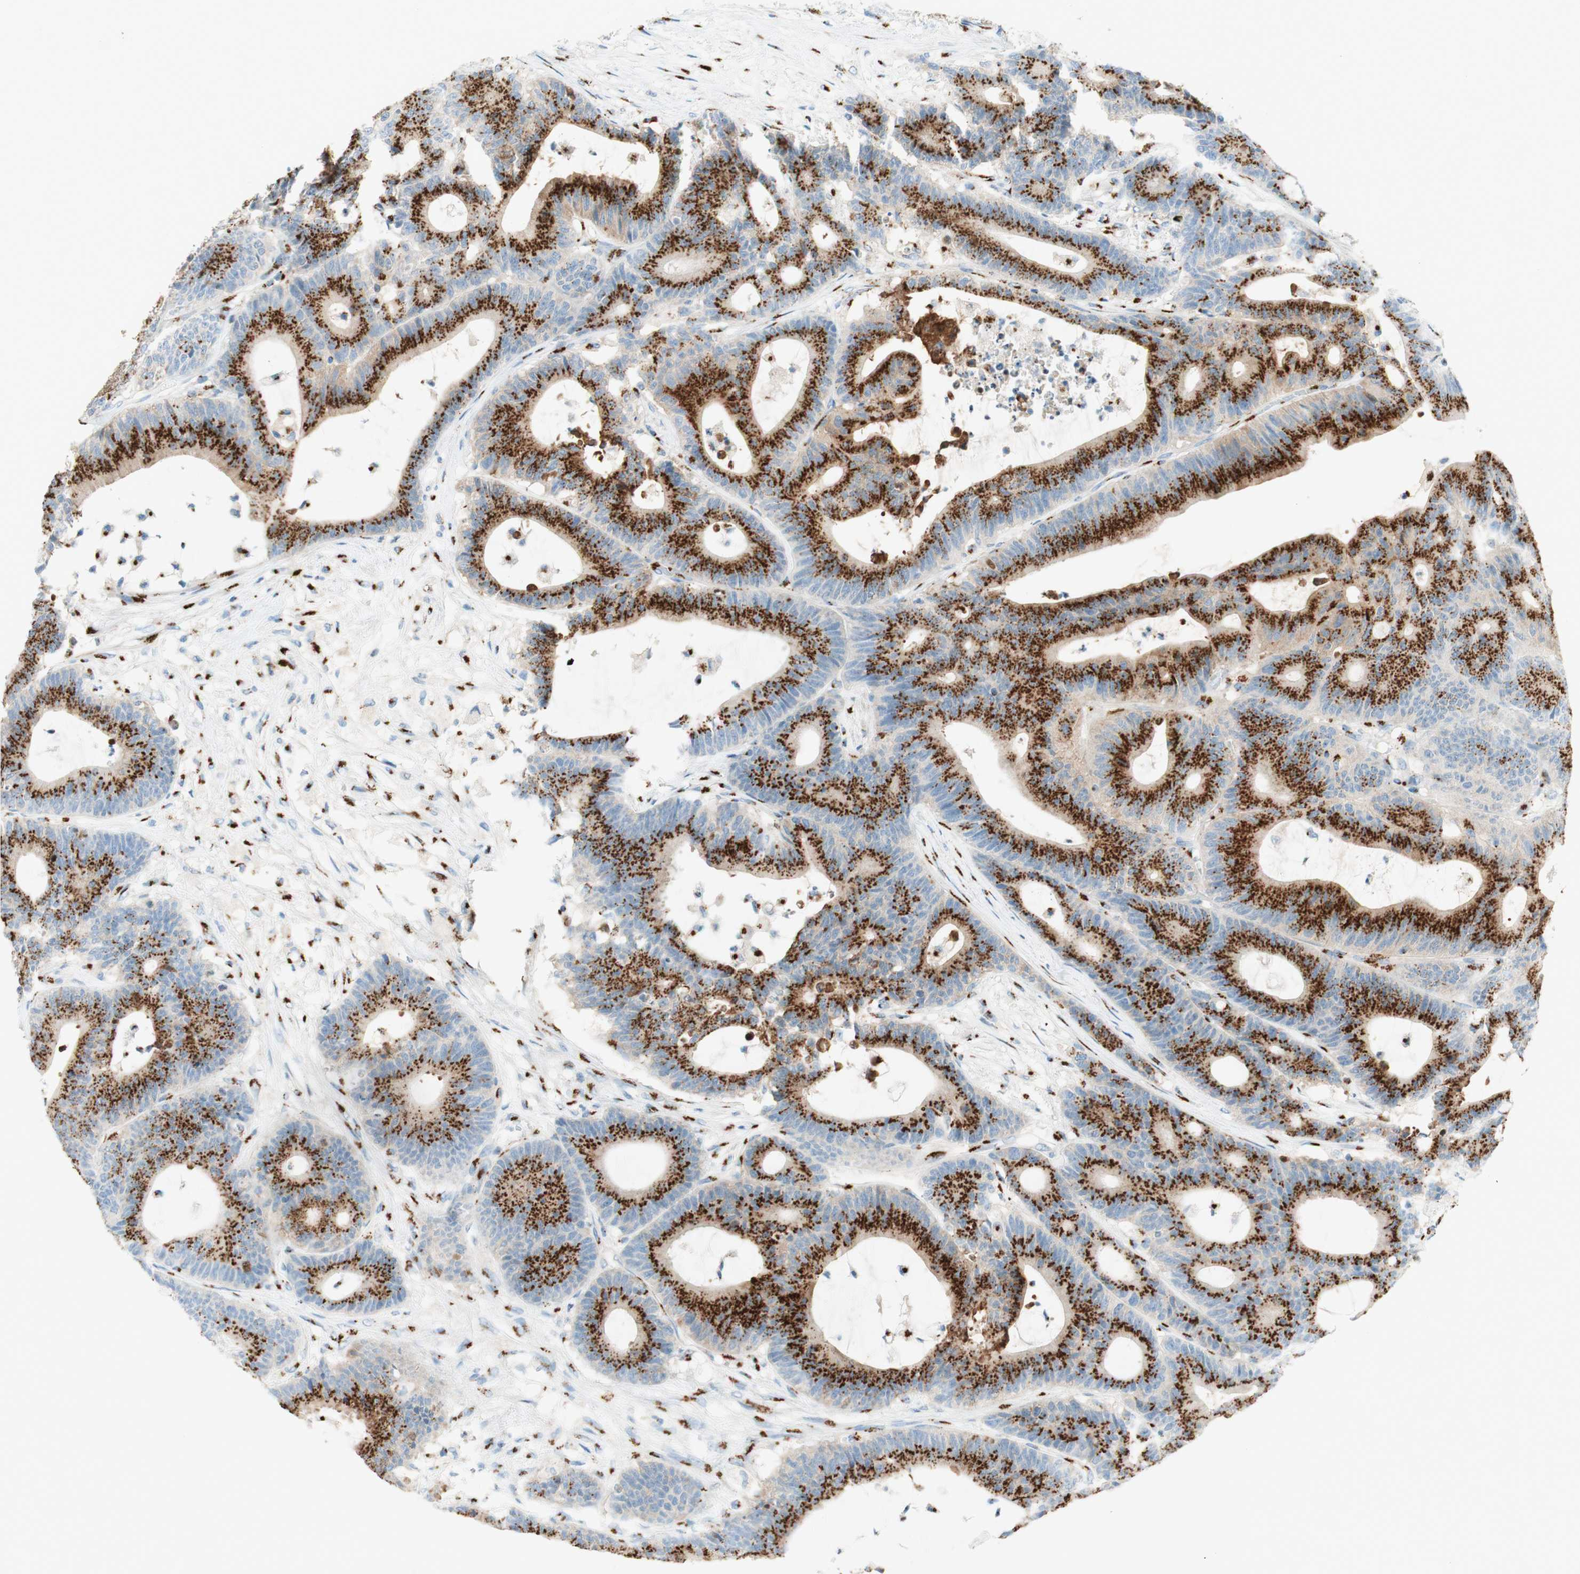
{"staining": {"intensity": "strong", "quantity": ">75%", "location": "cytoplasmic/membranous"}, "tissue": "colorectal cancer", "cell_type": "Tumor cells", "image_type": "cancer", "snomed": [{"axis": "morphology", "description": "Adenocarcinoma, NOS"}, {"axis": "topography", "description": "Colon"}], "caption": "The micrograph shows immunohistochemical staining of adenocarcinoma (colorectal). There is strong cytoplasmic/membranous positivity is appreciated in approximately >75% of tumor cells.", "gene": "GOLGB1", "patient": {"sex": "female", "age": 84}}